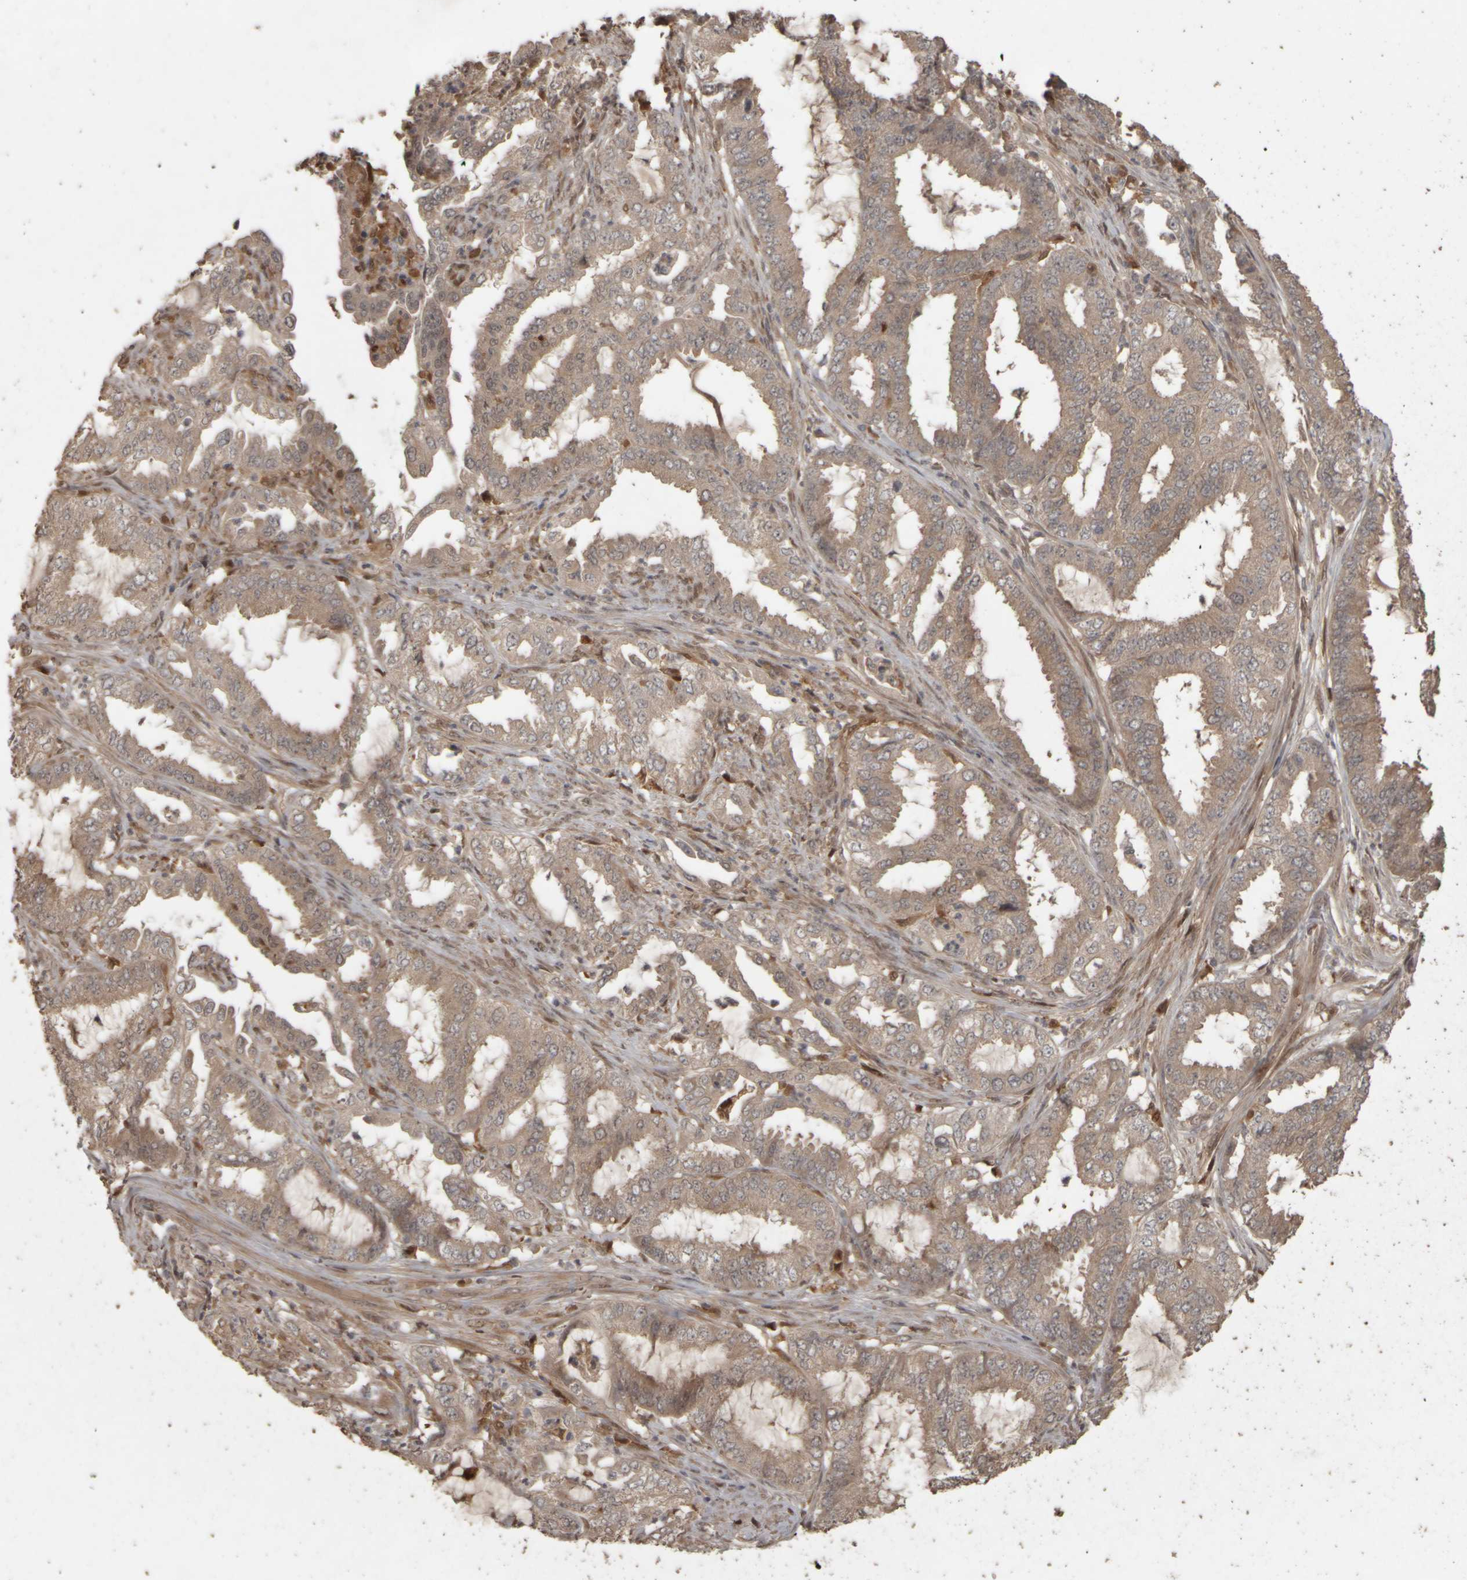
{"staining": {"intensity": "weak", "quantity": ">75%", "location": "cytoplasmic/membranous"}, "tissue": "endometrial cancer", "cell_type": "Tumor cells", "image_type": "cancer", "snomed": [{"axis": "morphology", "description": "Adenocarcinoma, NOS"}, {"axis": "topography", "description": "Endometrium"}], "caption": "There is low levels of weak cytoplasmic/membranous positivity in tumor cells of adenocarcinoma (endometrial), as demonstrated by immunohistochemical staining (brown color).", "gene": "ACO1", "patient": {"sex": "female", "age": 51}}